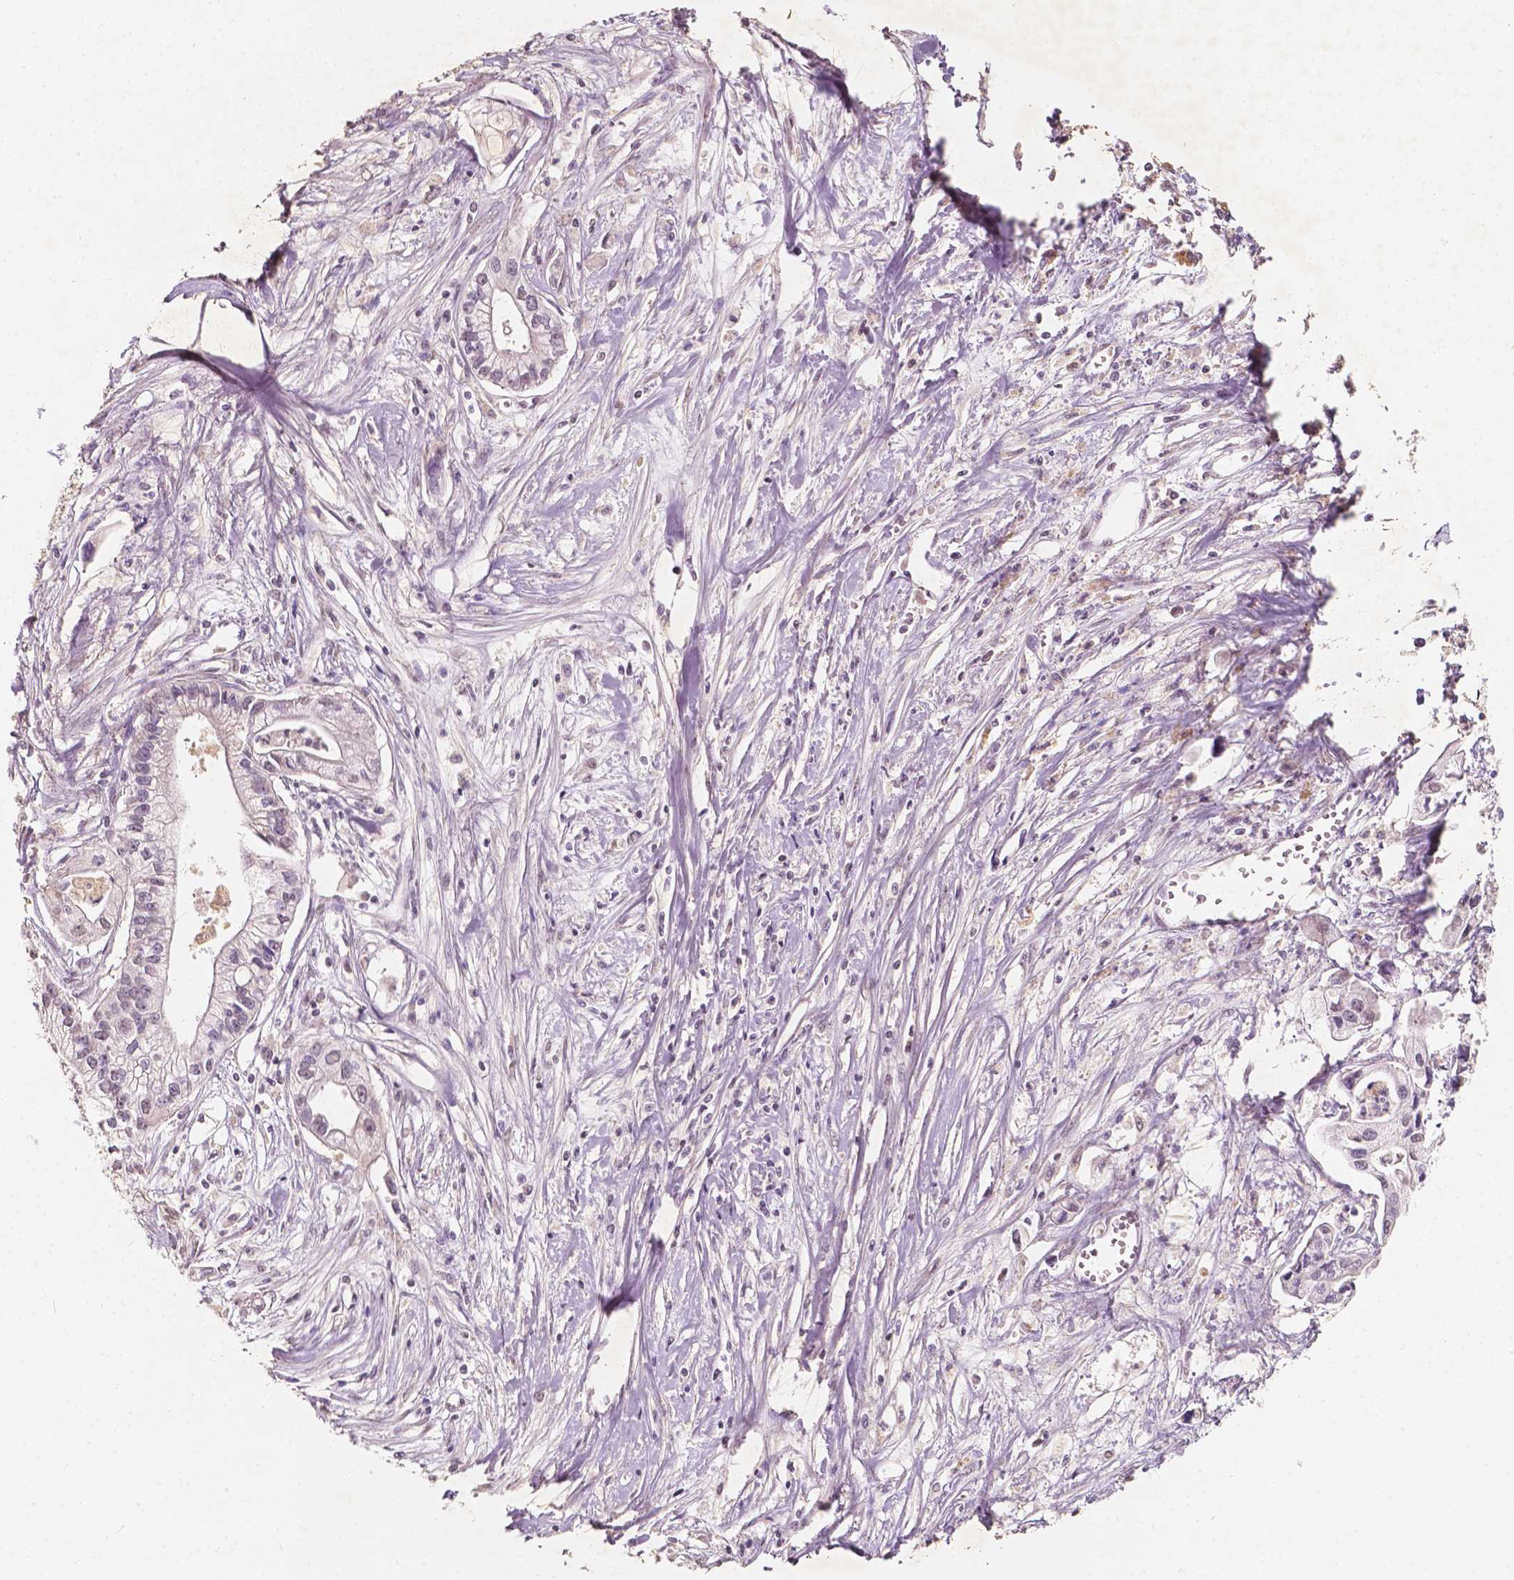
{"staining": {"intensity": "negative", "quantity": "none", "location": "none"}, "tissue": "pancreatic cancer", "cell_type": "Tumor cells", "image_type": "cancer", "snomed": [{"axis": "morphology", "description": "Adenocarcinoma, NOS"}, {"axis": "topography", "description": "Pancreas"}], "caption": "Immunohistochemistry (IHC) histopathology image of neoplastic tissue: human adenocarcinoma (pancreatic) stained with DAB exhibits no significant protein staining in tumor cells. (DAB immunohistochemistry visualized using brightfield microscopy, high magnification).", "gene": "SOX15", "patient": {"sex": "male", "age": 70}}